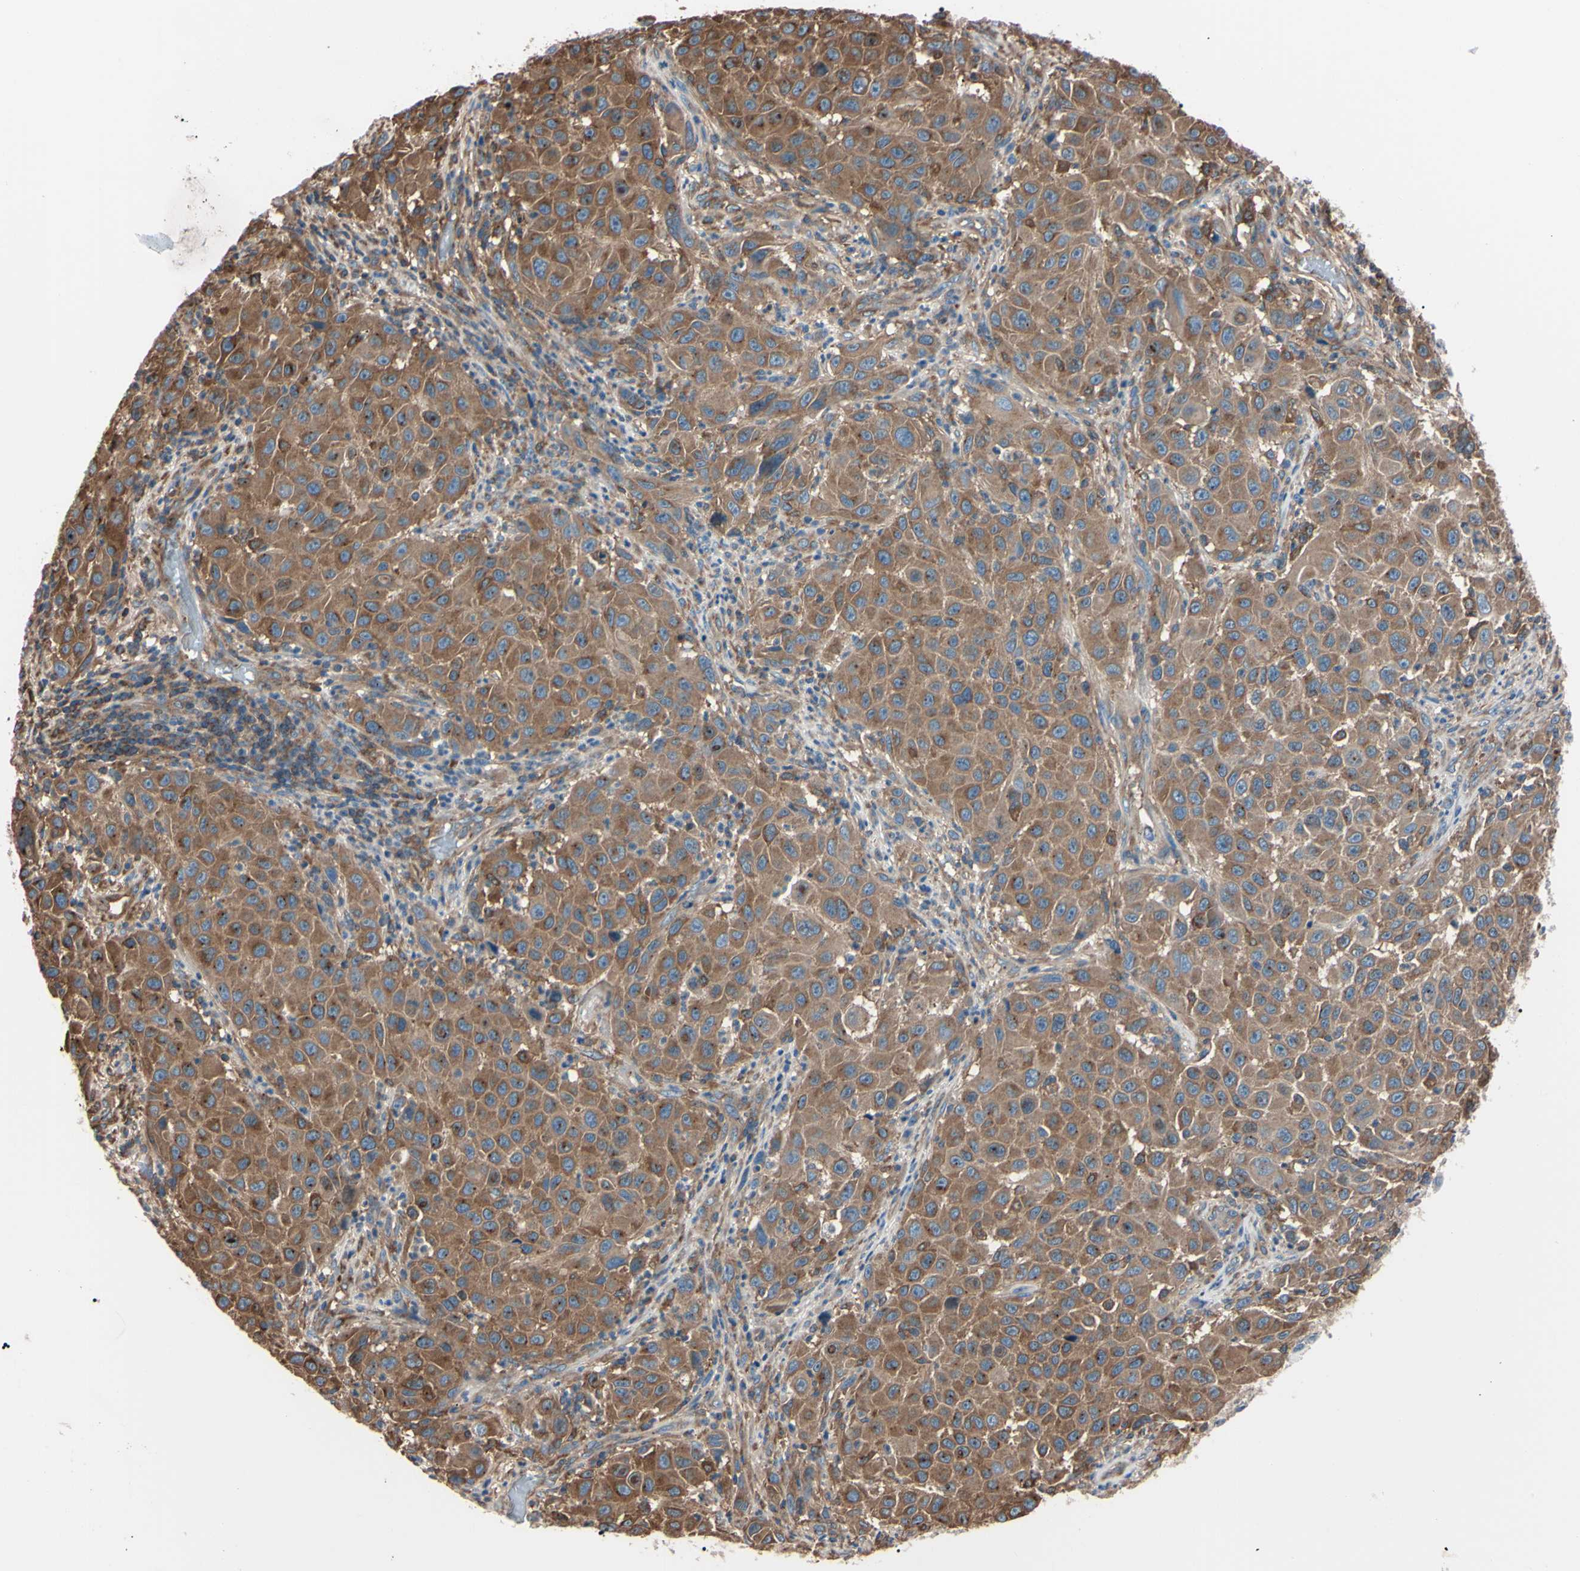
{"staining": {"intensity": "moderate", "quantity": ">75%", "location": "cytoplasmic/membranous"}, "tissue": "melanoma", "cell_type": "Tumor cells", "image_type": "cancer", "snomed": [{"axis": "morphology", "description": "Malignant melanoma, Metastatic site"}, {"axis": "topography", "description": "Lymph node"}], "caption": "Approximately >75% of tumor cells in malignant melanoma (metastatic site) show moderate cytoplasmic/membranous protein staining as visualized by brown immunohistochemical staining.", "gene": "PRKACA", "patient": {"sex": "male", "age": 61}}